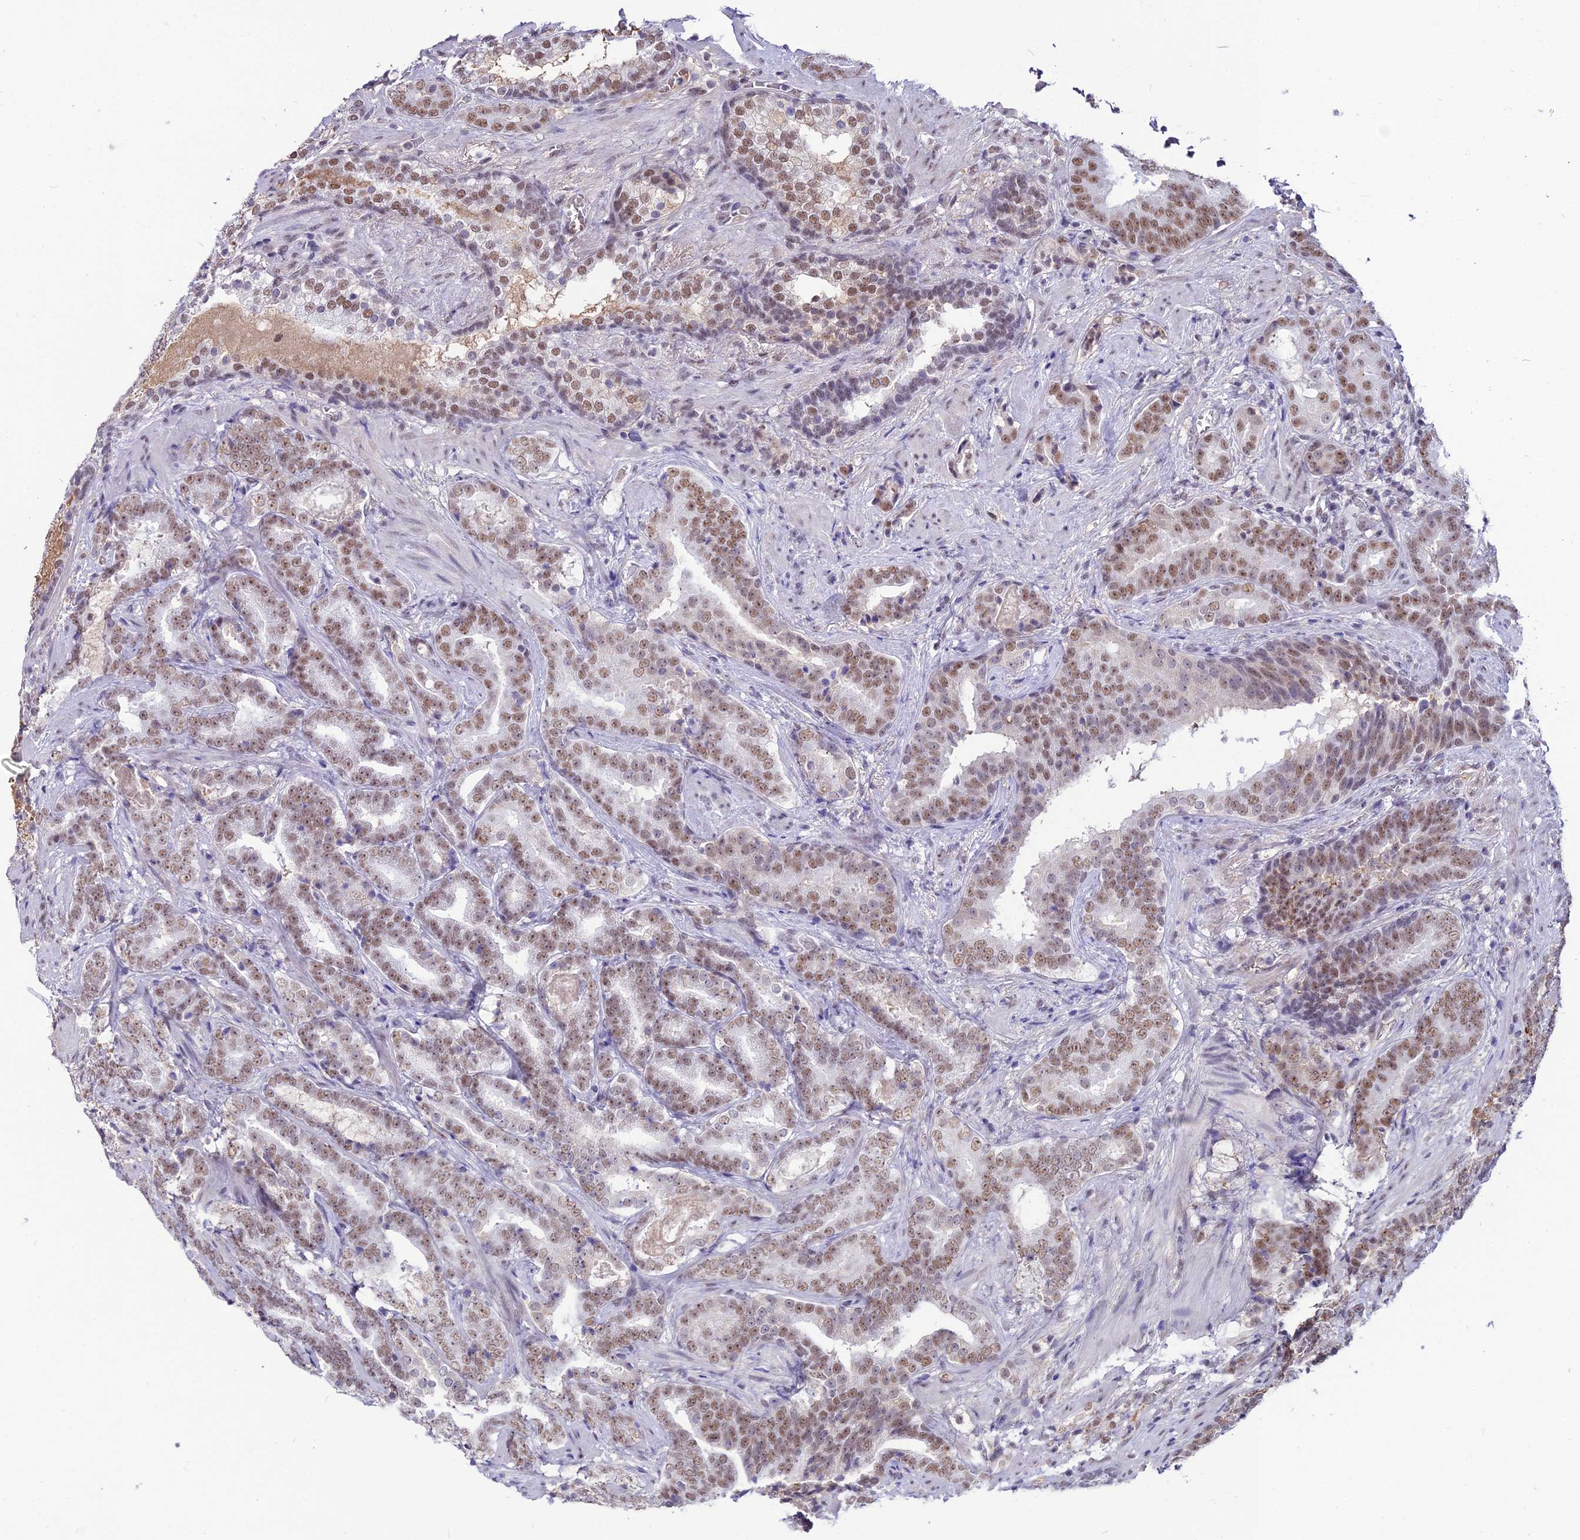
{"staining": {"intensity": "weak", "quantity": ">75%", "location": "nuclear"}, "tissue": "prostate cancer", "cell_type": "Tumor cells", "image_type": "cancer", "snomed": [{"axis": "morphology", "description": "Adenocarcinoma, Low grade"}, {"axis": "topography", "description": "Prostate"}], "caption": "The image reveals a brown stain indicating the presence of a protein in the nuclear of tumor cells in low-grade adenocarcinoma (prostate).", "gene": "RBM12", "patient": {"sex": "male", "age": 58}}